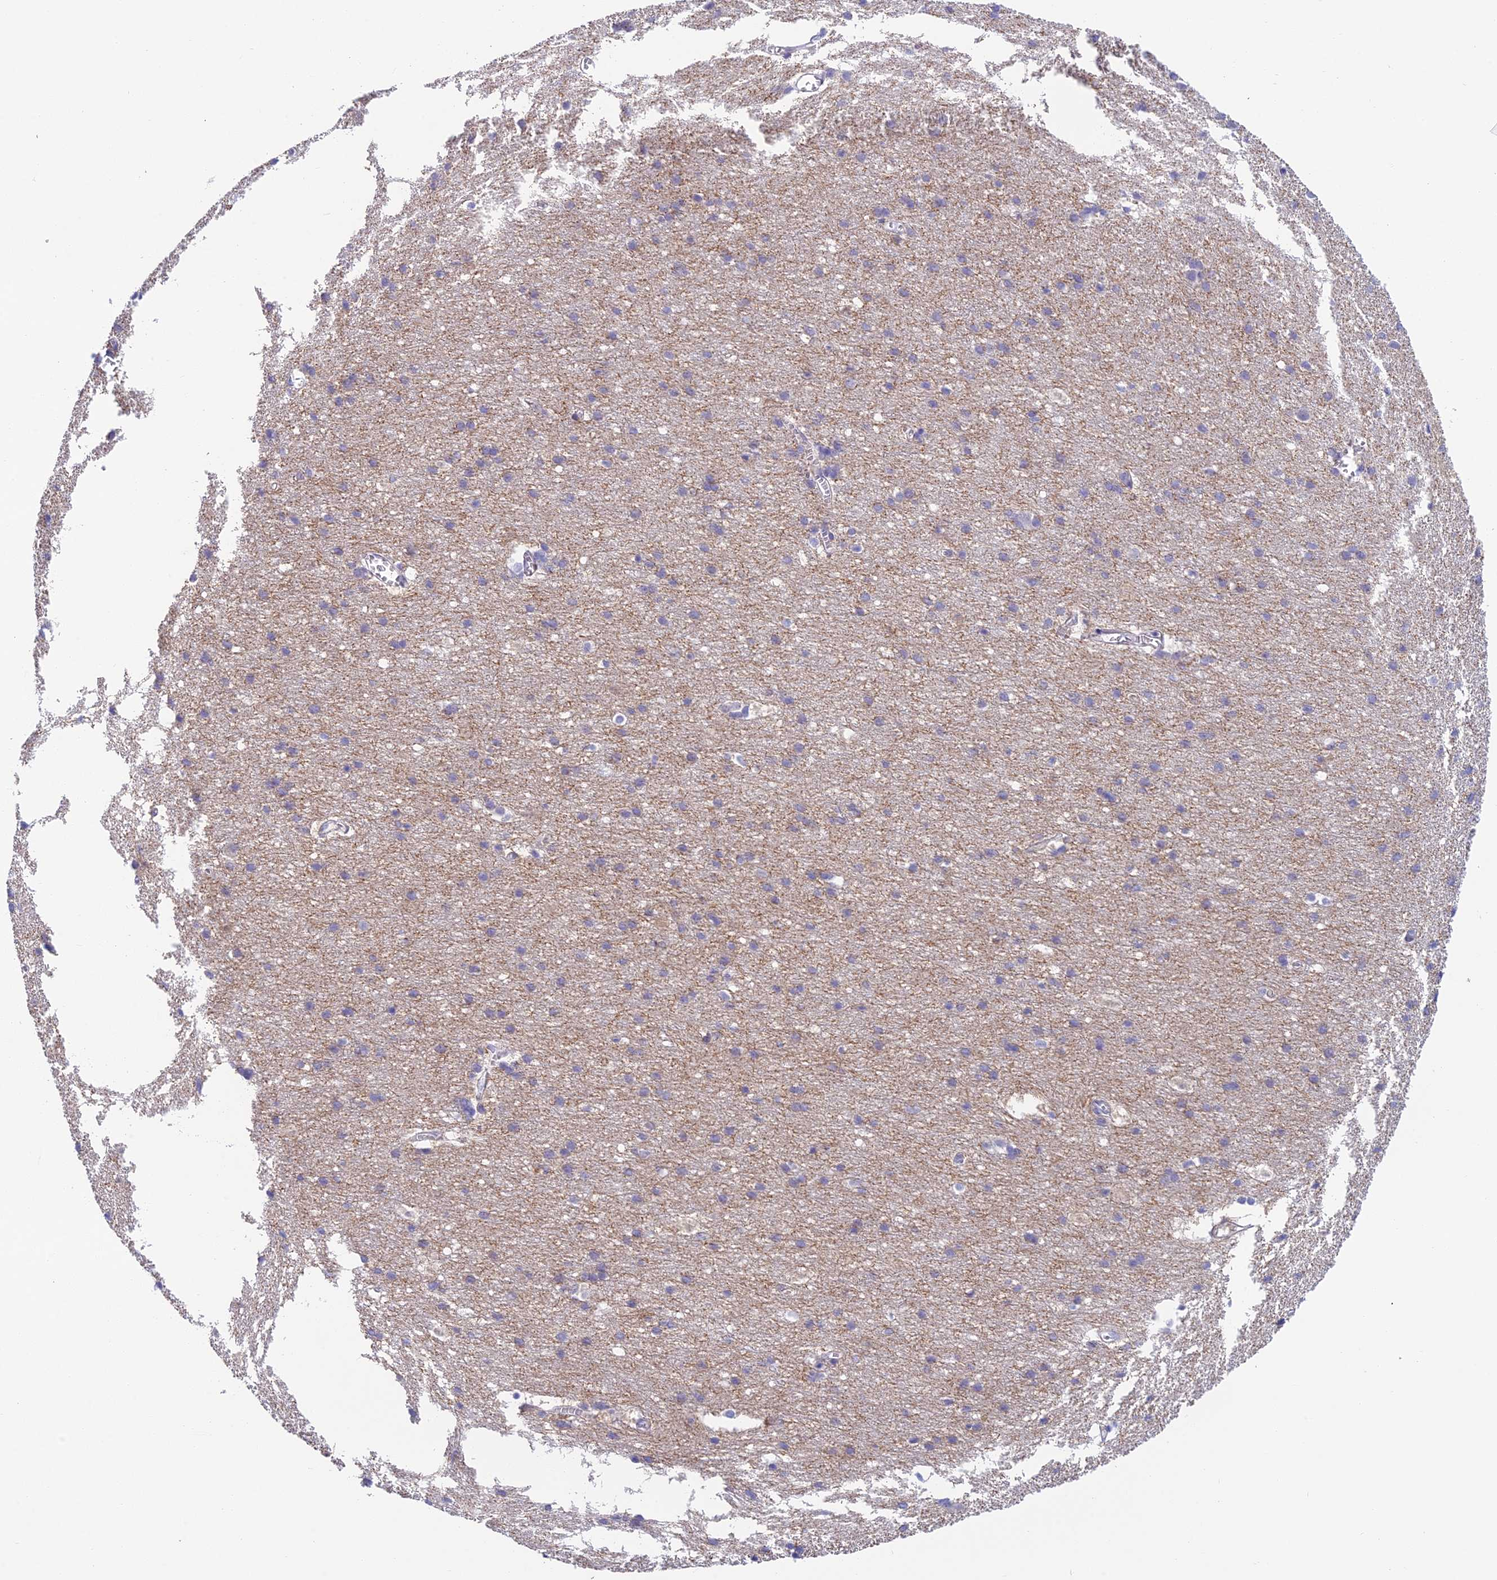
{"staining": {"intensity": "negative", "quantity": "none", "location": "none"}, "tissue": "cerebral cortex", "cell_type": "Endothelial cells", "image_type": "normal", "snomed": [{"axis": "morphology", "description": "Normal tissue, NOS"}, {"axis": "topography", "description": "Cerebral cortex"}], "caption": "Normal cerebral cortex was stained to show a protein in brown. There is no significant positivity in endothelial cells.", "gene": "TMEM161B", "patient": {"sex": "male", "age": 54}}